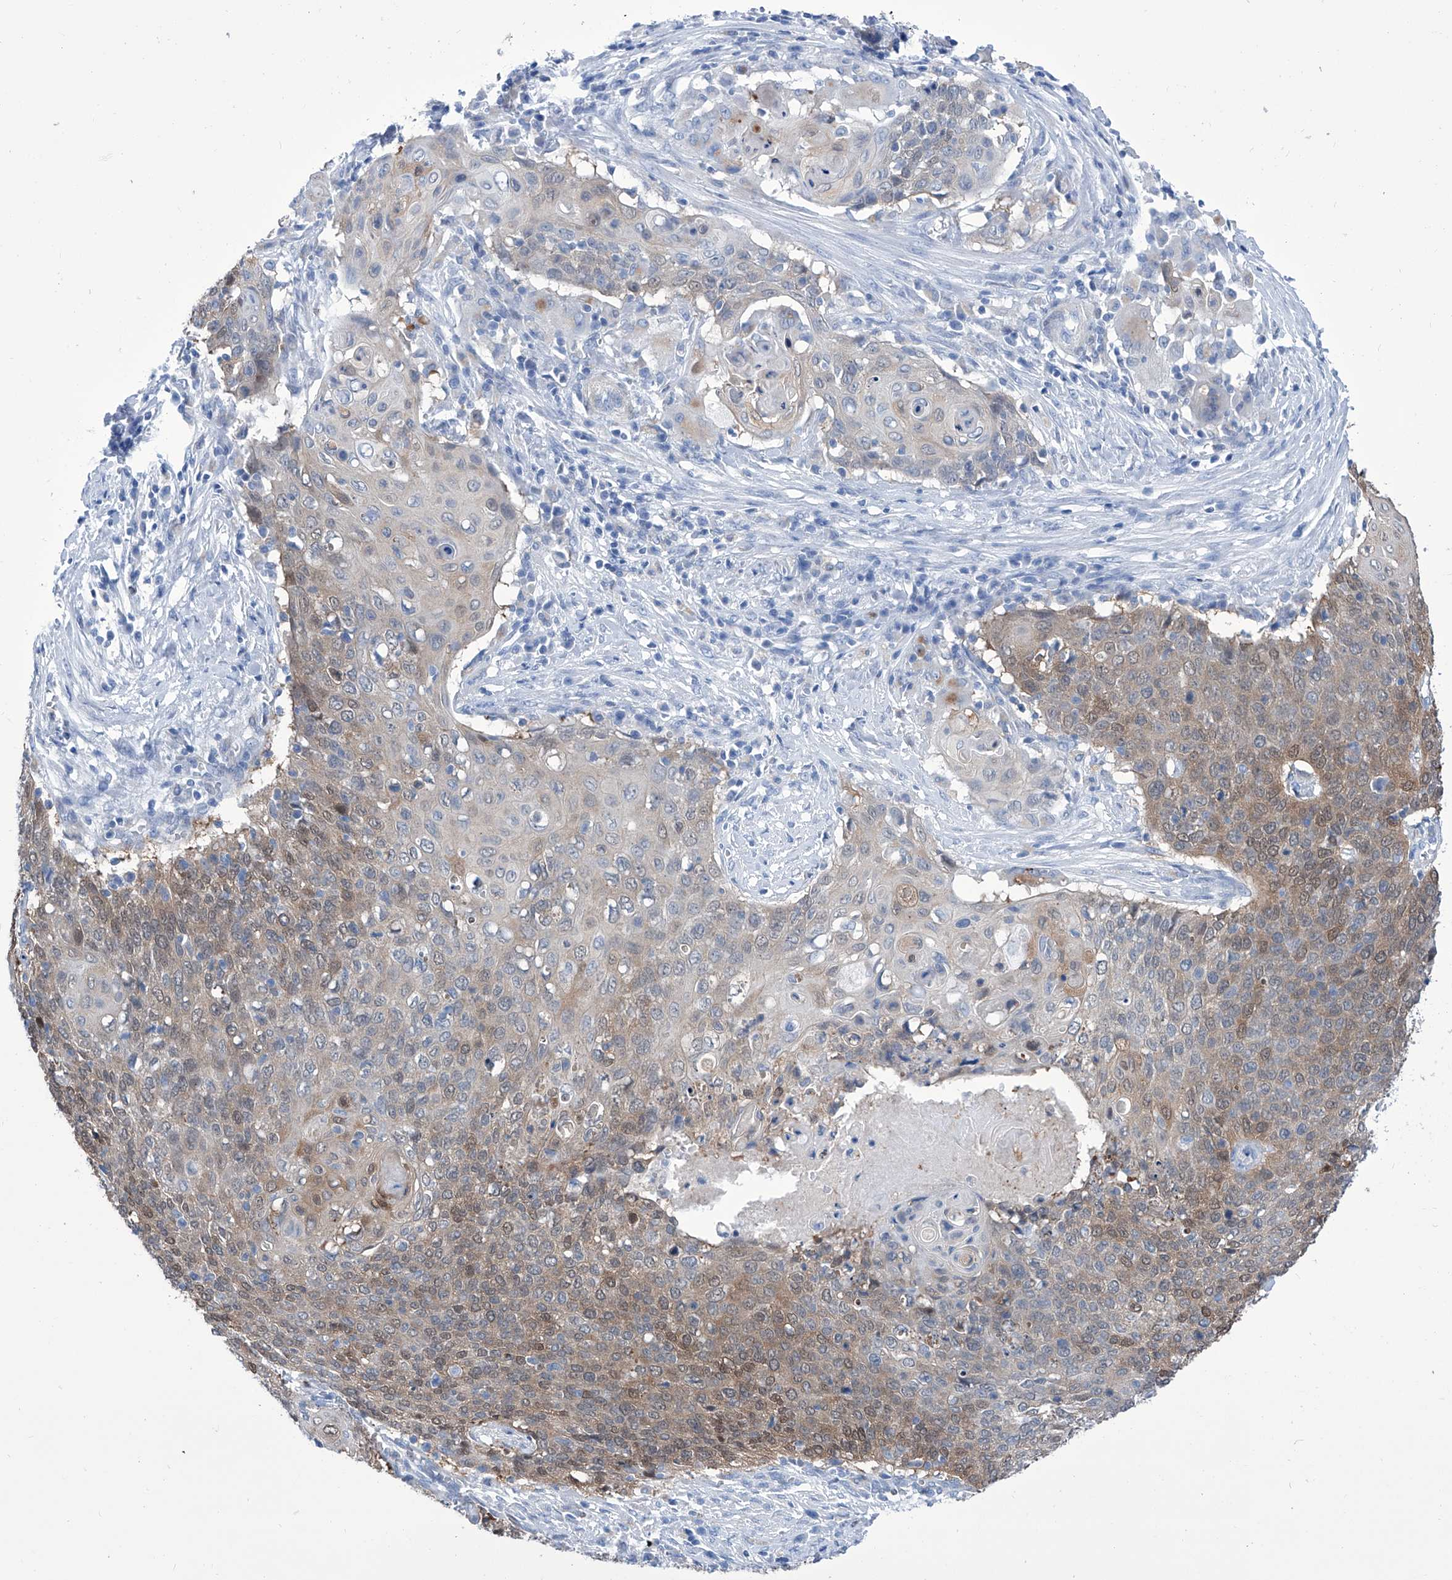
{"staining": {"intensity": "moderate", "quantity": ">75%", "location": "cytoplasmic/membranous"}, "tissue": "cervical cancer", "cell_type": "Tumor cells", "image_type": "cancer", "snomed": [{"axis": "morphology", "description": "Squamous cell carcinoma, NOS"}, {"axis": "topography", "description": "Cervix"}], "caption": "There is medium levels of moderate cytoplasmic/membranous staining in tumor cells of squamous cell carcinoma (cervical), as demonstrated by immunohistochemical staining (brown color).", "gene": "IMPA2", "patient": {"sex": "female", "age": 39}}